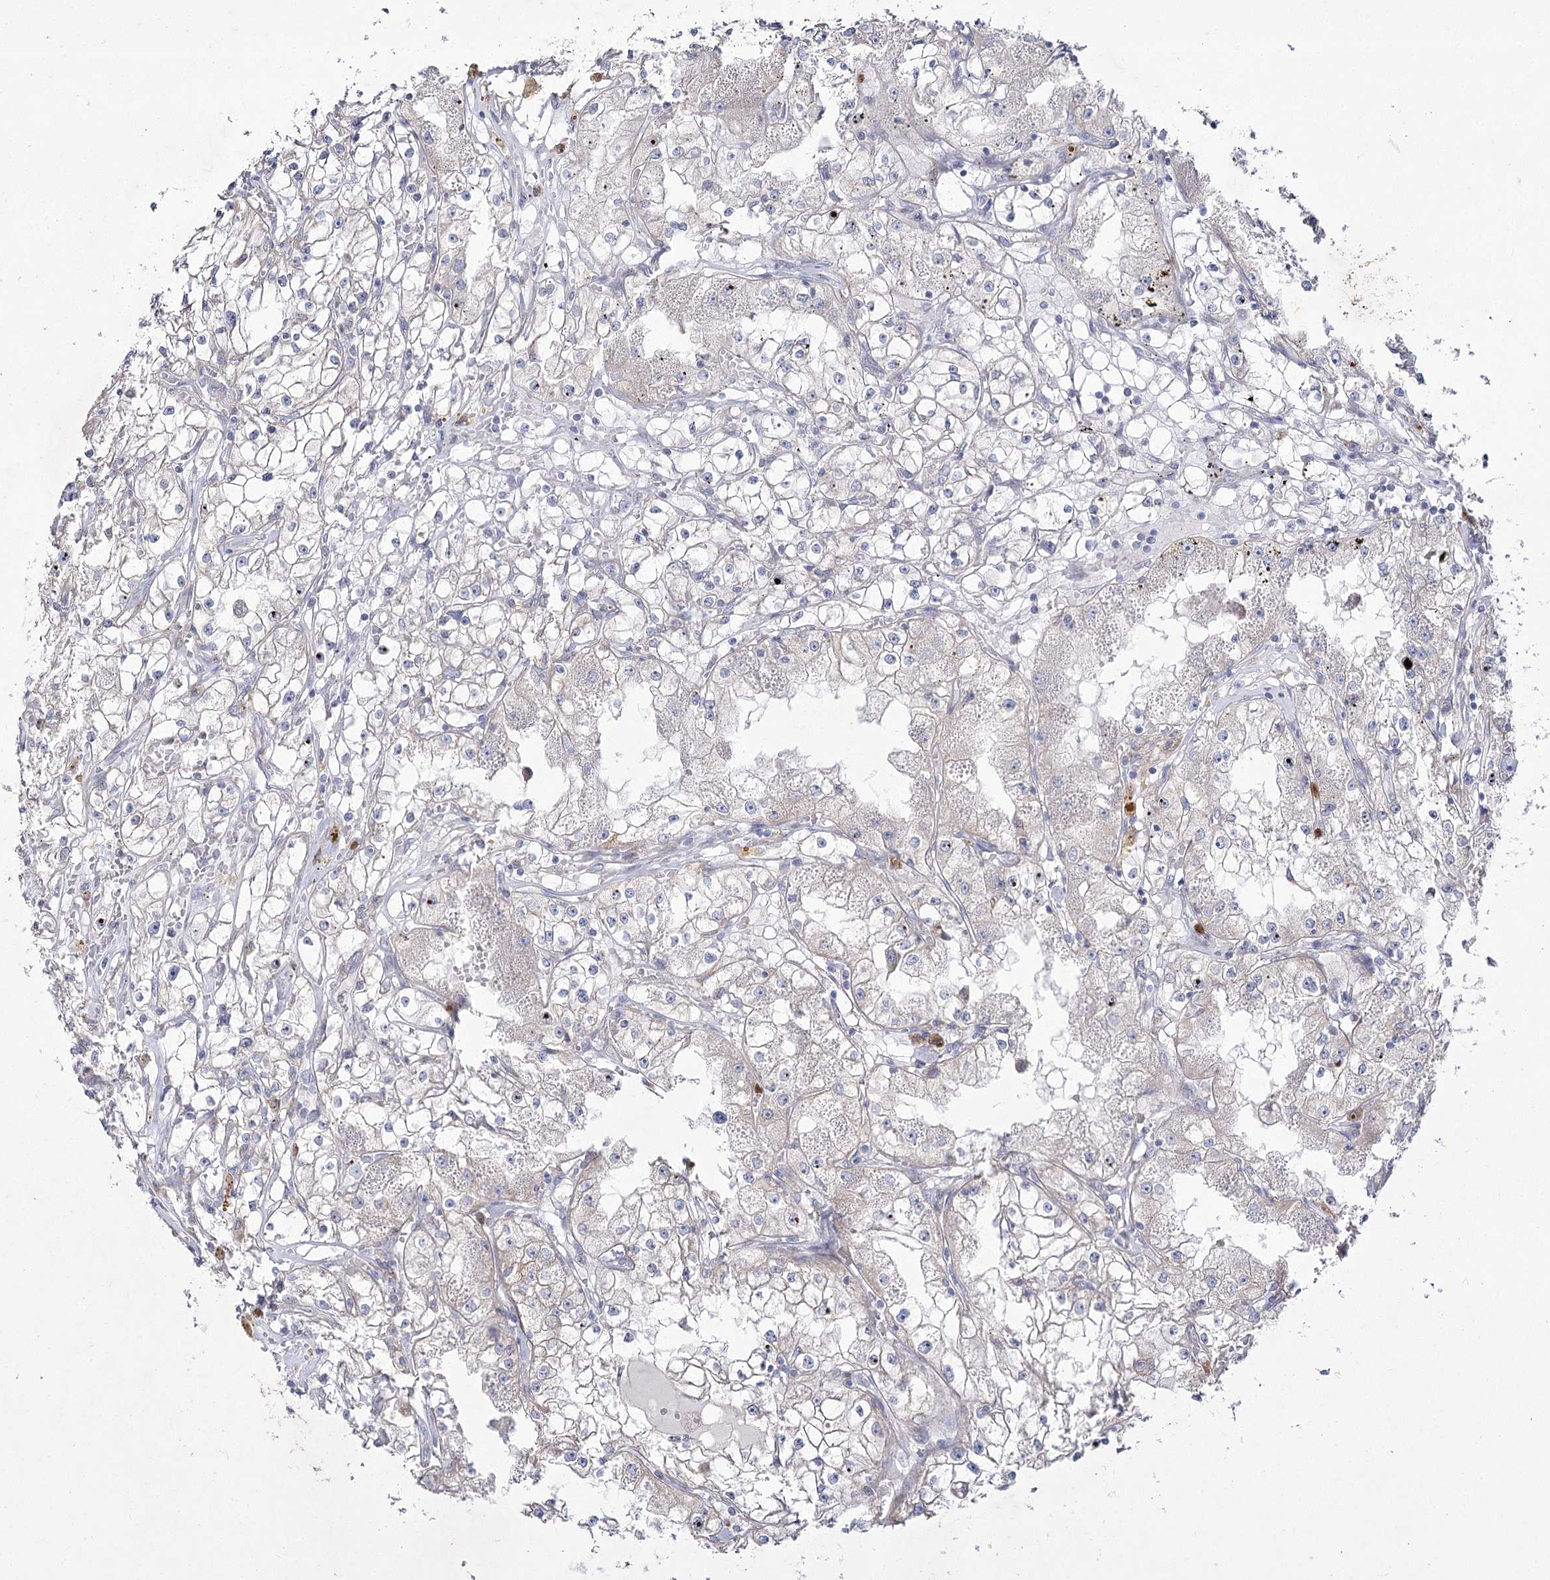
{"staining": {"intensity": "negative", "quantity": "none", "location": "none"}, "tissue": "renal cancer", "cell_type": "Tumor cells", "image_type": "cancer", "snomed": [{"axis": "morphology", "description": "Adenocarcinoma, NOS"}, {"axis": "topography", "description": "Kidney"}], "caption": "This histopathology image is of renal cancer (adenocarcinoma) stained with IHC to label a protein in brown with the nuclei are counter-stained blue. There is no positivity in tumor cells. (Stains: DAB (3,3'-diaminobenzidine) immunohistochemistry (IHC) with hematoxylin counter stain, Microscopy: brightfield microscopy at high magnification).", "gene": "NIPAL4", "patient": {"sex": "male", "age": 56}}